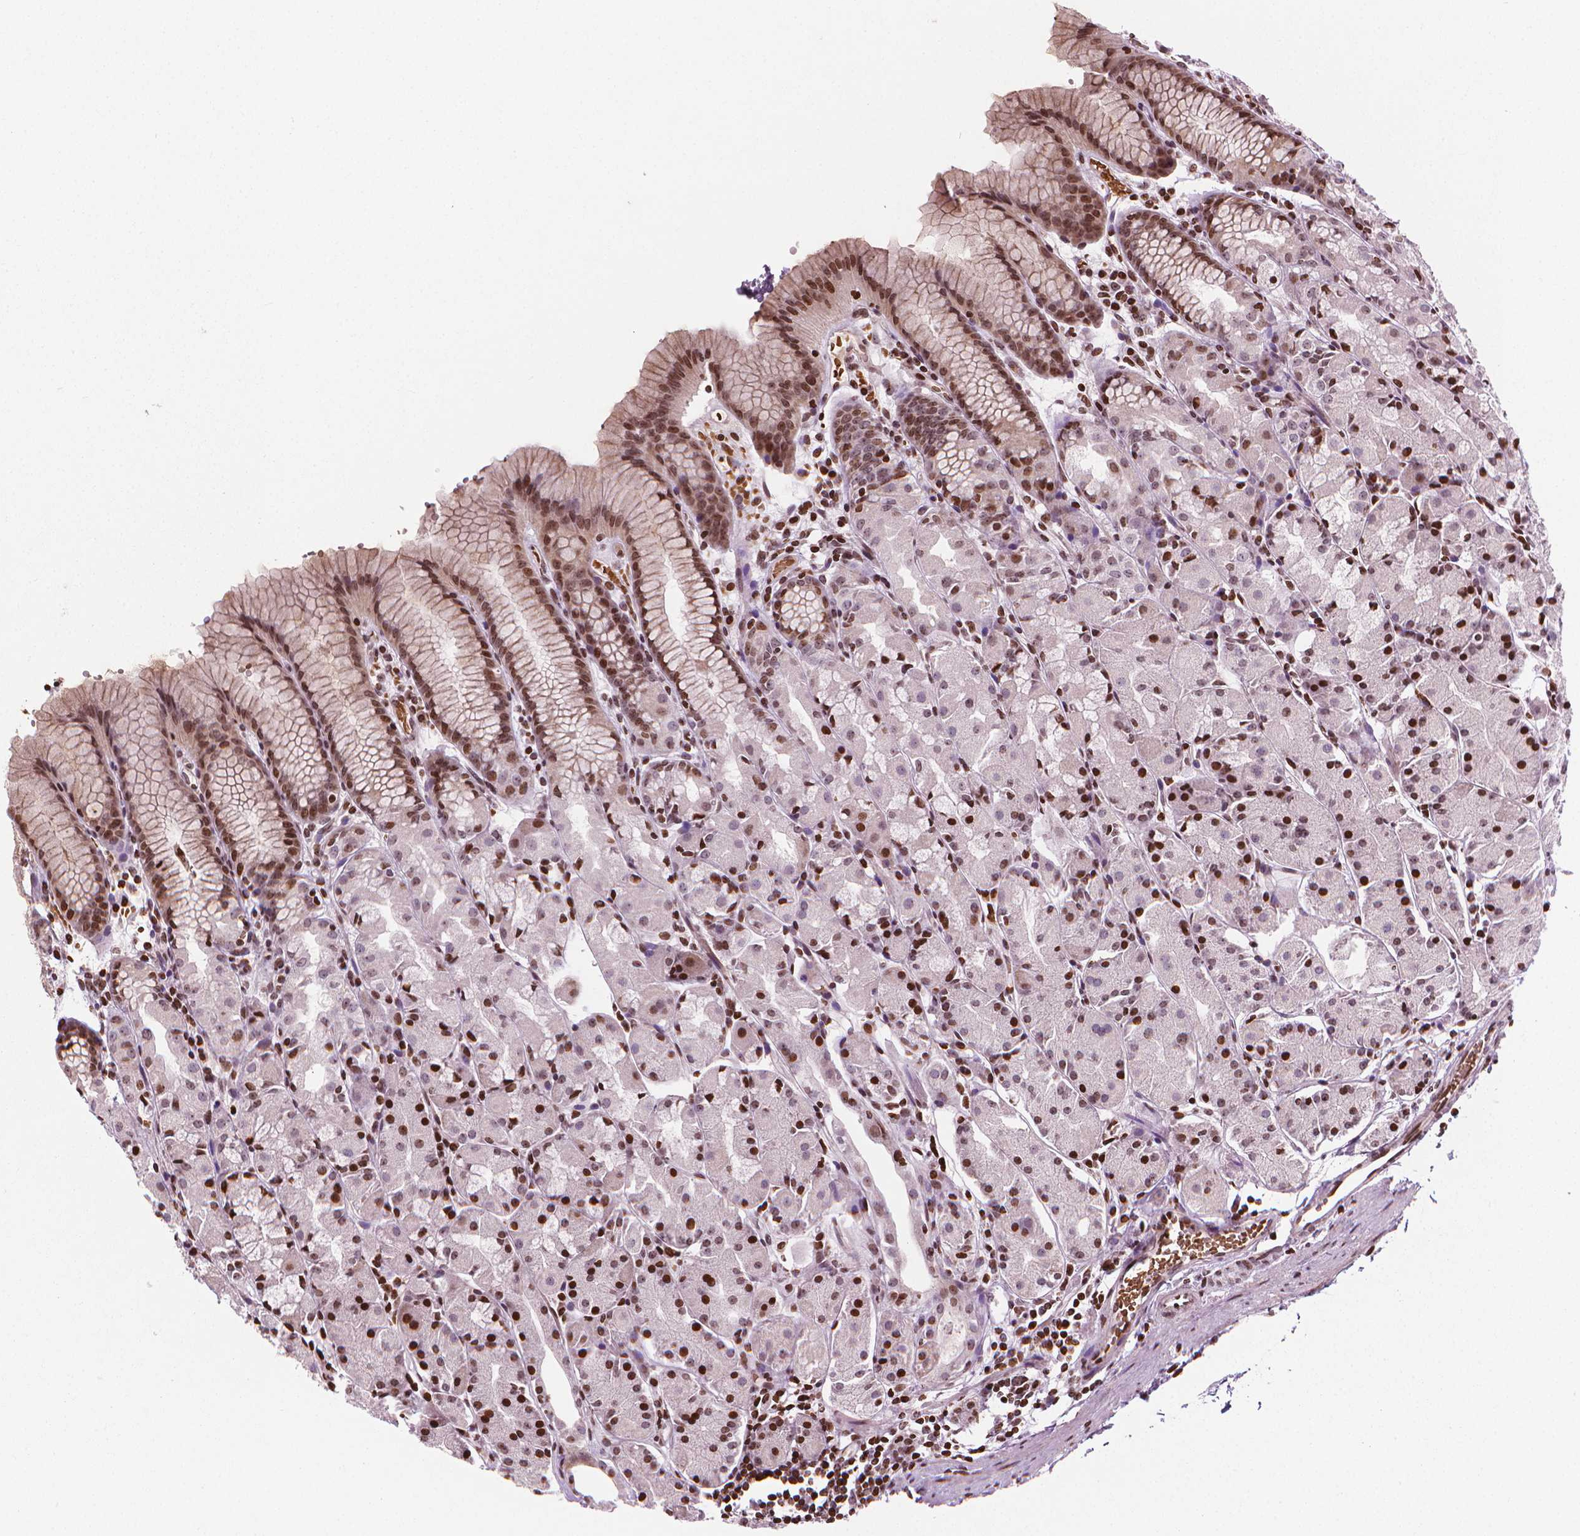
{"staining": {"intensity": "strong", "quantity": "25%-75%", "location": "nuclear"}, "tissue": "stomach", "cell_type": "Glandular cells", "image_type": "normal", "snomed": [{"axis": "morphology", "description": "Normal tissue, NOS"}, {"axis": "topography", "description": "Stomach, upper"}], "caption": "Glandular cells demonstrate strong nuclear expression in approximately 25%-75% of cells in normal stomach. The protein is stained brown, and the nuclei are stained in blue (DAB IHC with brightfield microscopy, high magnification).", "gene": "PIP4K2A", "patient": {"sex": "male", "age": 47}}